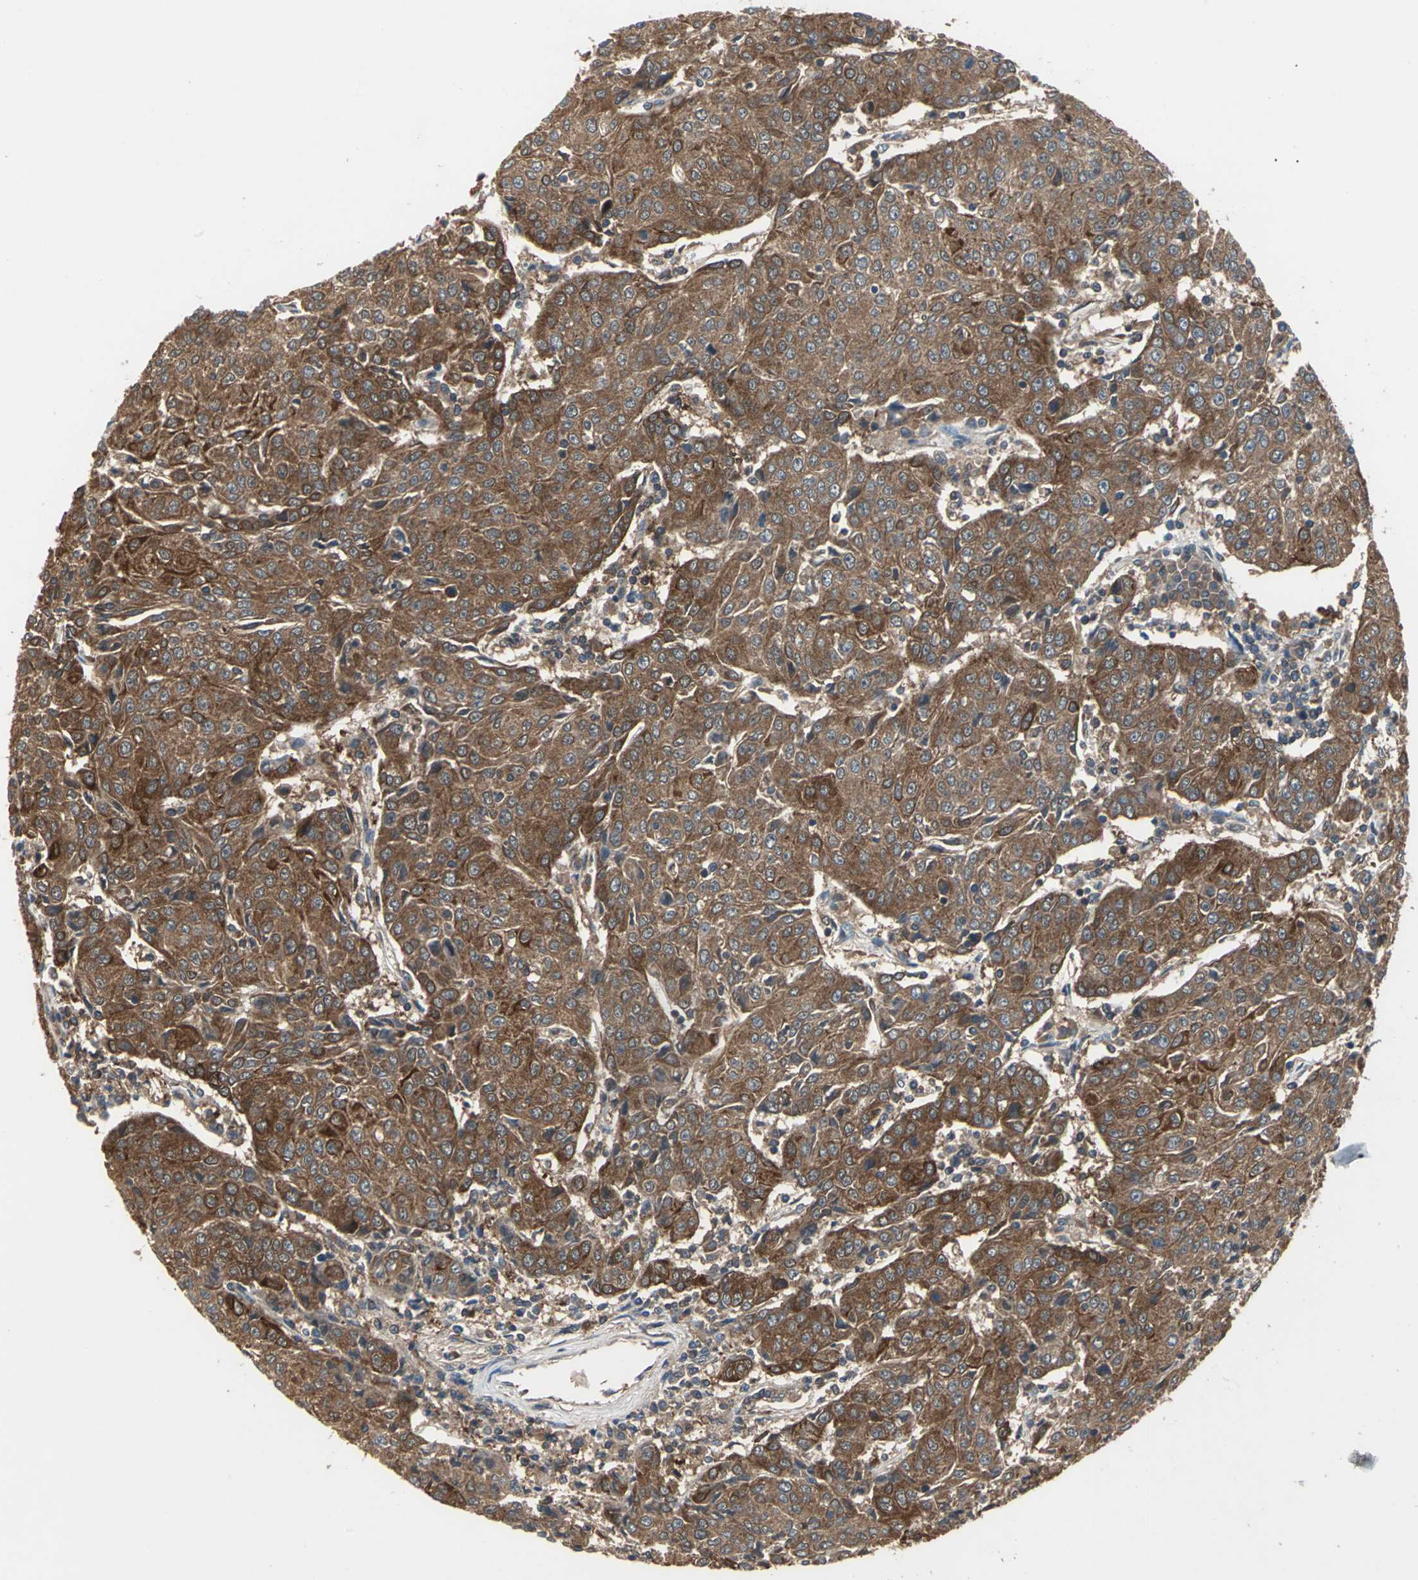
{"staining": {"intensity": "strong", "quantity": ">75%", "location": "cytoplasmic/membranous"}, "tissue": "urothelial cancer", "cell_type": "Tumor cells", "image_type": "cancer", "snomed": [{"axis": "morphology", "description": "Urothelial carcinoma, High grade"}, {"axis": "topography", "description": "Urinary bladder"}], "caption": "Urothelial carcinoma (high-grade) tissue shows strong cytoplasmic/membranous expression in approximately >75% of tumor cells", "gene": "CAPN1", "patient": {"sex": "female", "age": 85}}